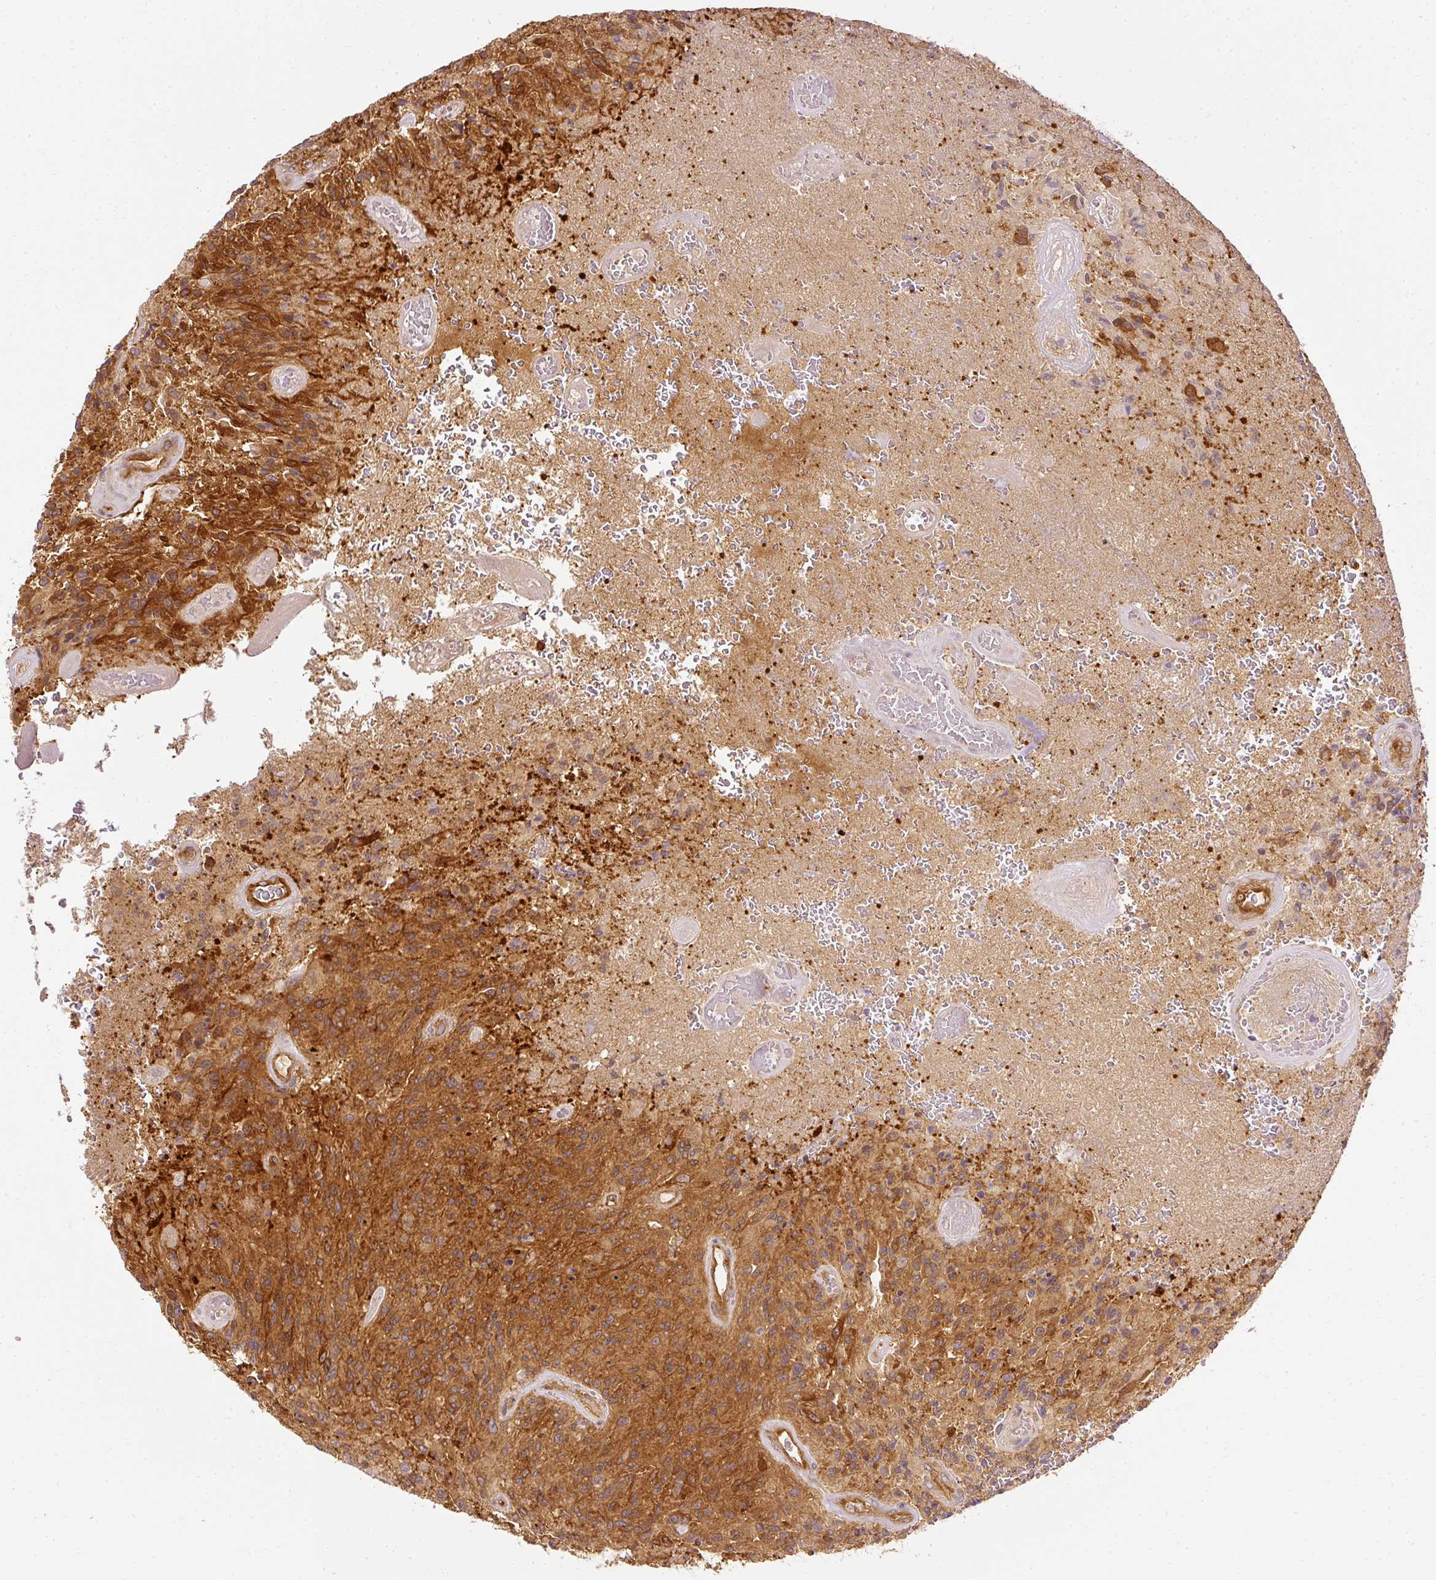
{"staining": {"intensity": "strong", "quantity": ">75%", "location": "cytoplasmic/membranous"}, "tissue": "glioma", "cell_type": "Tumor cells", "image_type": "cancer", "snomed": [{"axis": "morphology", "description": "Normal tissue, NOS"}, {"axis": "morphology", "description": "Glioma, malignant, High grade"}, {"axis": "topography", "description": "Cerebral cortex"}], "caption": "Glioma stained with DAB IHC exhibits high levels of strong cytoplasmic/membranous staining in about >75% of tumor cells.", "gene": "ARMH3", "patient": {"sex": "male", "age": 56}}